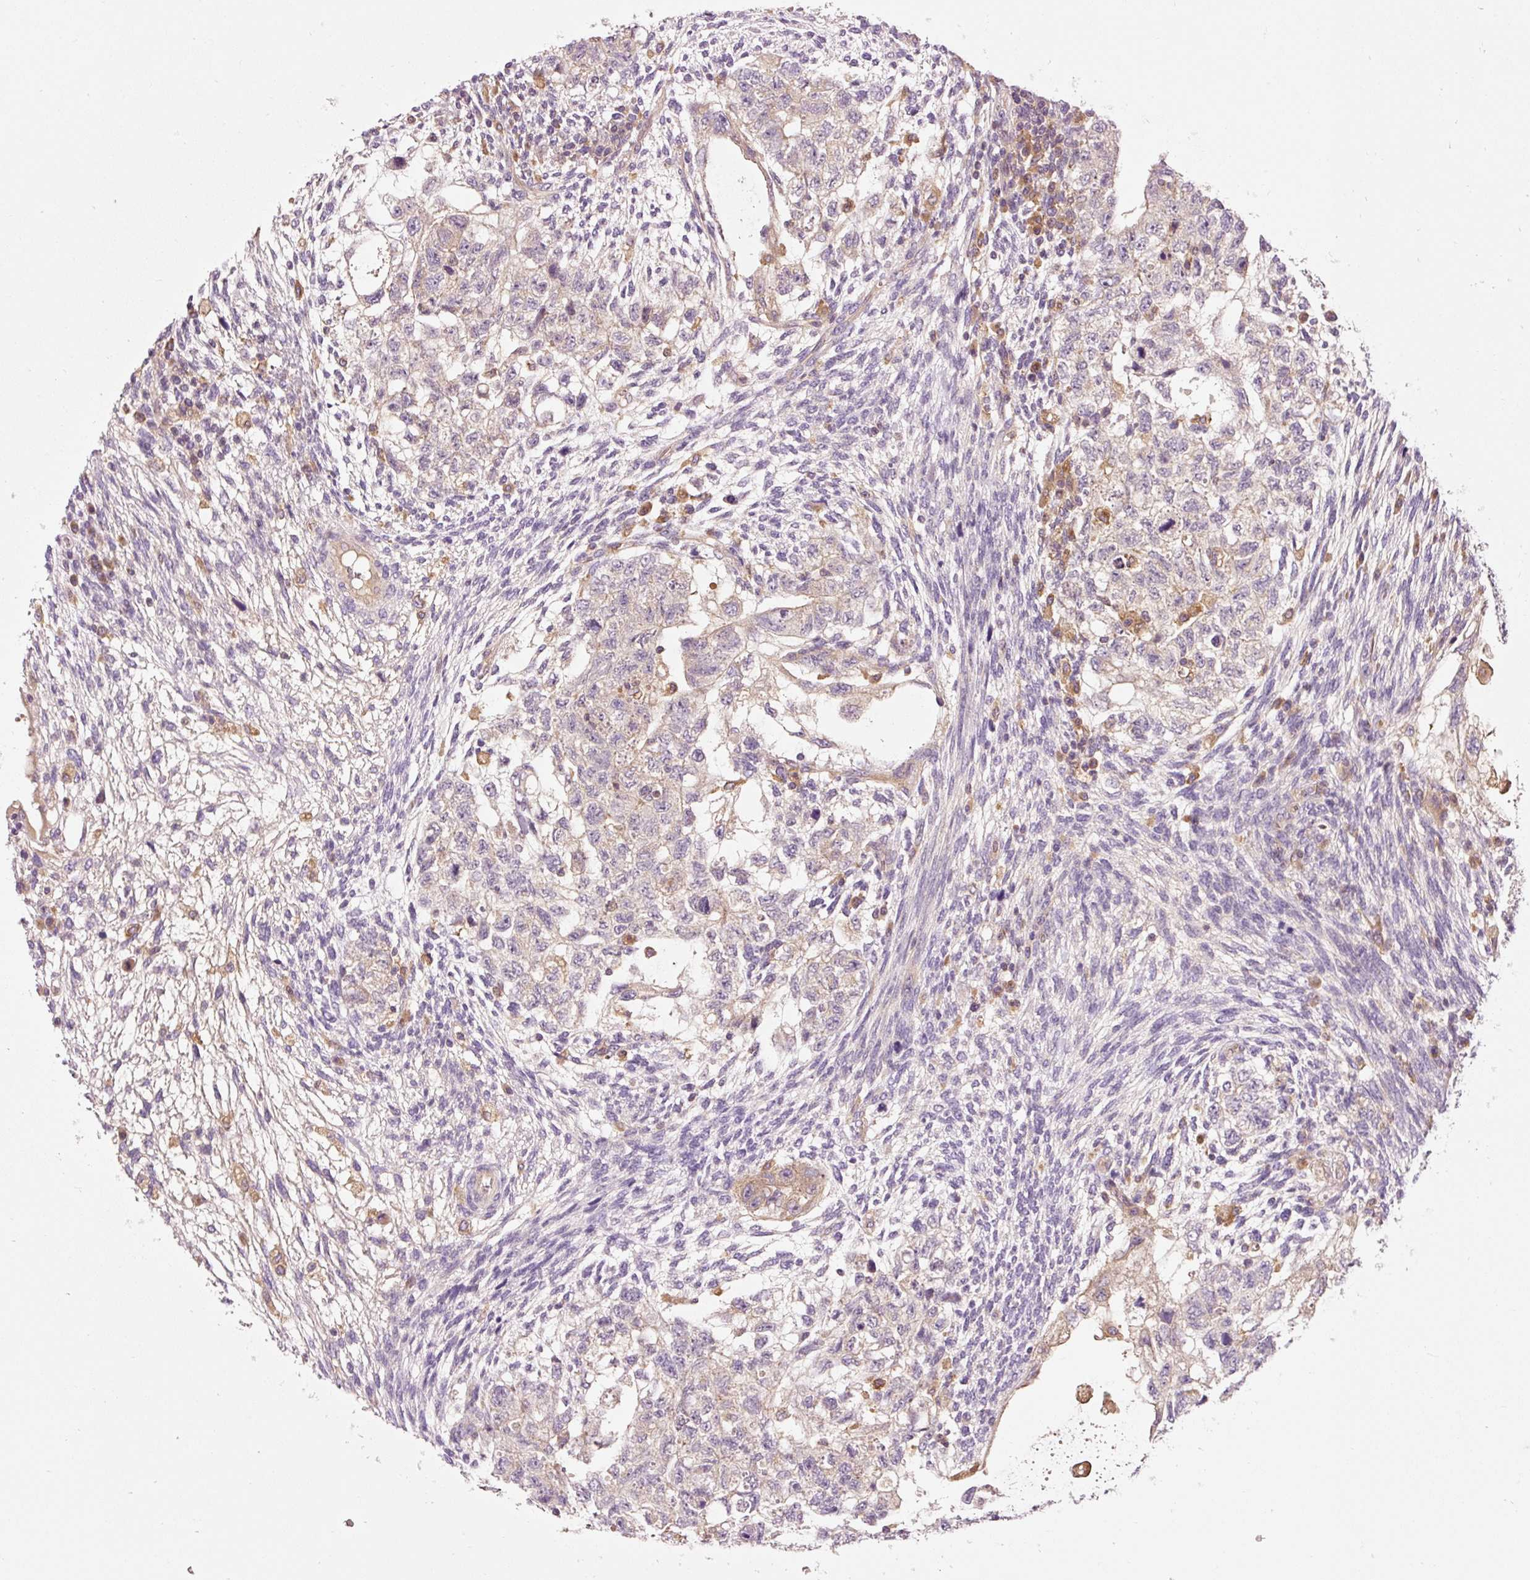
{"staining": {"intensity": "negative", "quantity": "none", "location": "none"}, "tissue": "testis cancer", "cell_type": "Tumor cells", "image_type": "cancer", "snomed": [{"axis": "morphology", "description": "Normal tissue, NOS"}, {"axis": "morphology", "description": "Carcinoma, Embryonal, NOS"}, {"axis": "topography", "description": "Testis"}], "caption": "A high-resolution photomicrograph shows immunohistochemistry staining of testis cancer (embryonal carcinoma), which exhibits no significant staining in tumor cells.", "gene": "NAPA", "patient": {"sex": "male", "age": 36}}